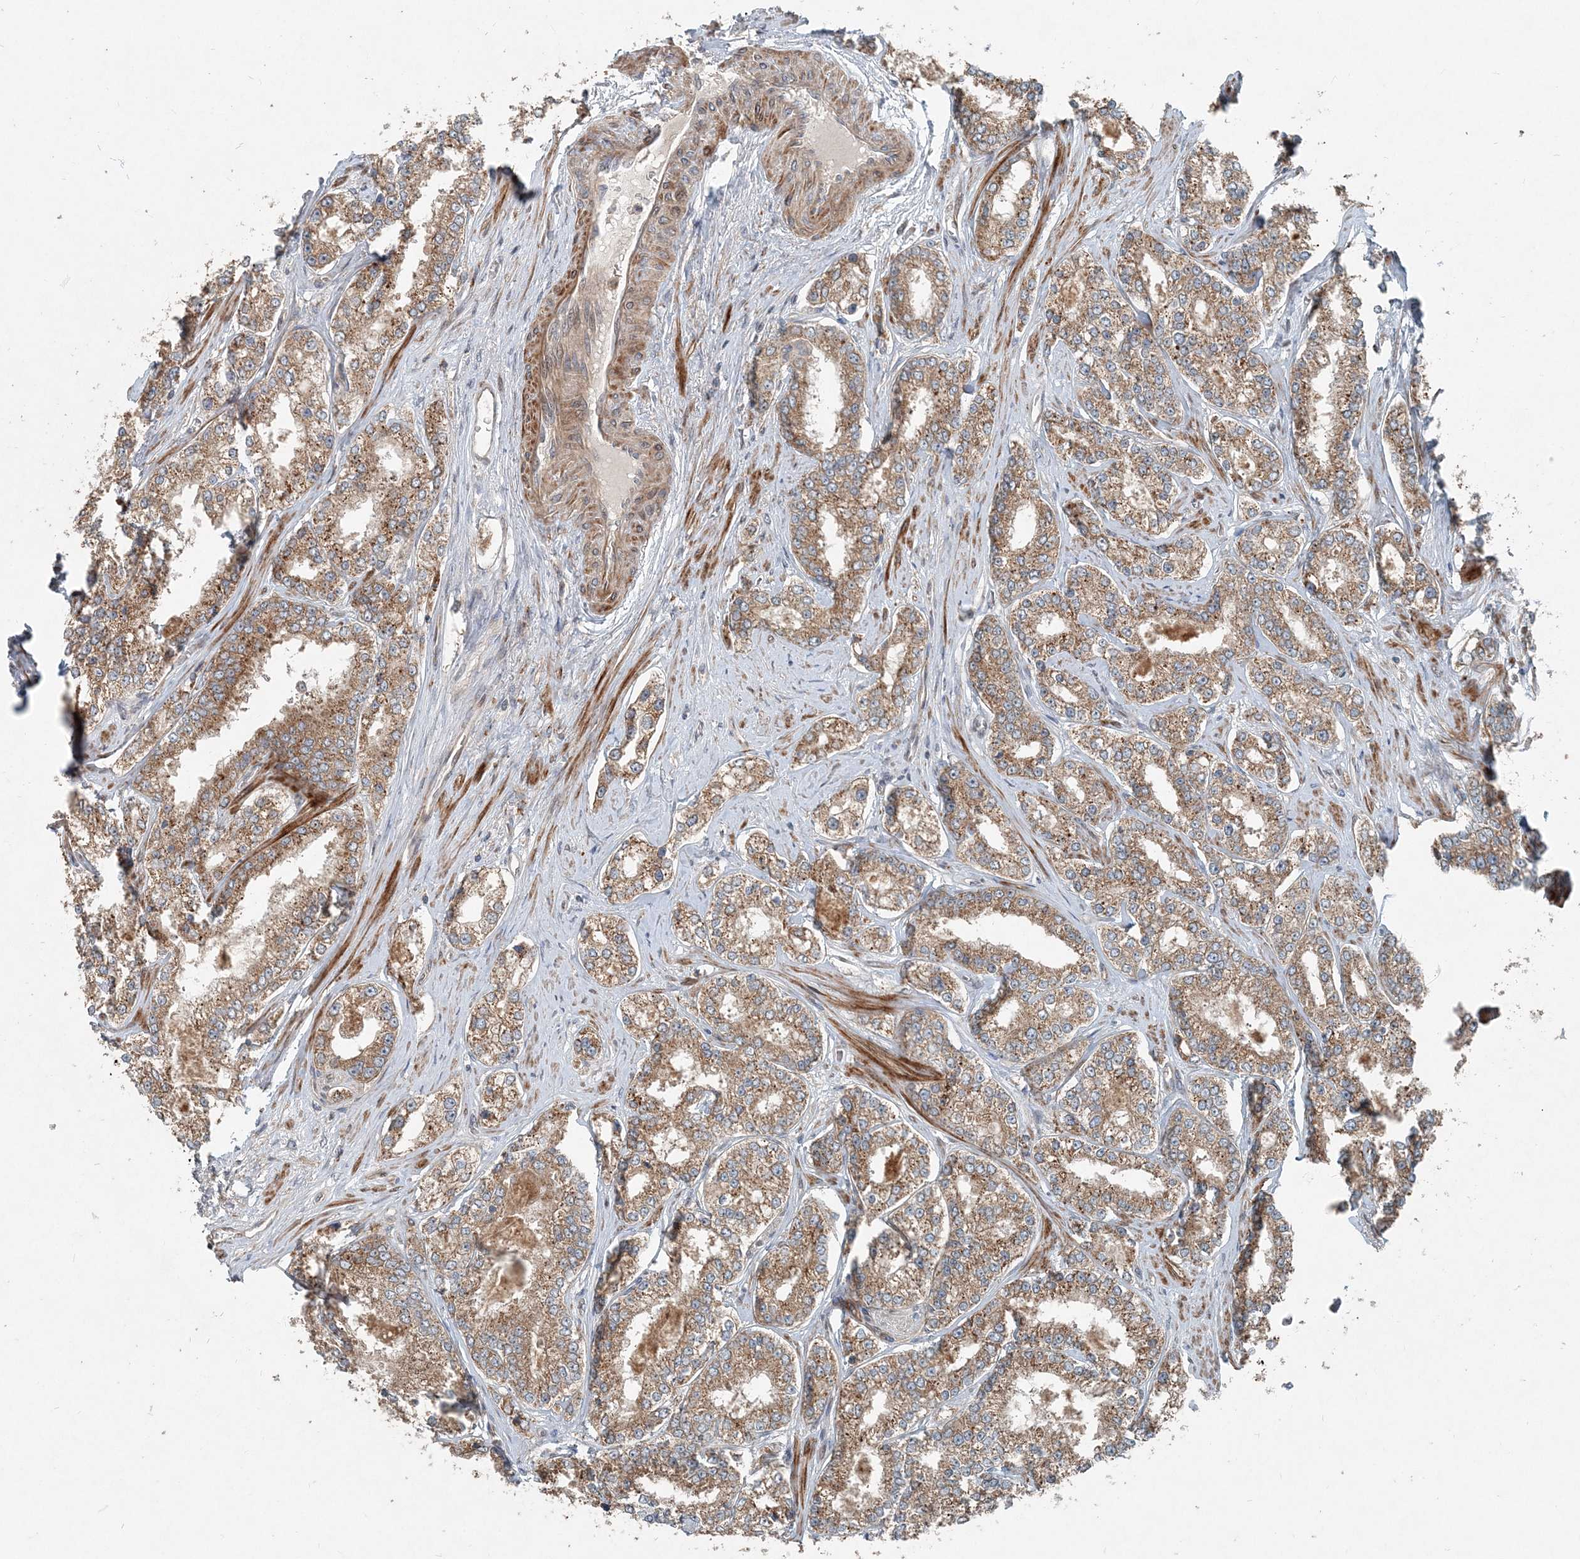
{"staining": {"intensity": "moderate", "quantity": ">75%", "location": "cytoplasmic/membranous"}, "tissue": "prostate cancer", "cell_type": "Tumor cells", "image_type": "cancer", "snomed": [{"axis": "morphology", "description": "Normal tissue, NOS"}, {"axis": "morphology", "description": "Adenocarcinoma, High grade"}, {"axis": "topography", "description": "Prostate"}], "caption": "Immunohistochemistry (DAB (3,3'-diaminobenzidine)) staining of human prostate cancer (adenocarcinoma (high-grade)) displays moderate cytoplasmic/membranous protein expression in approximately >75% of tumor cells.", "gene": "INTU", "patient": {"sex": "male", "age": 83}}